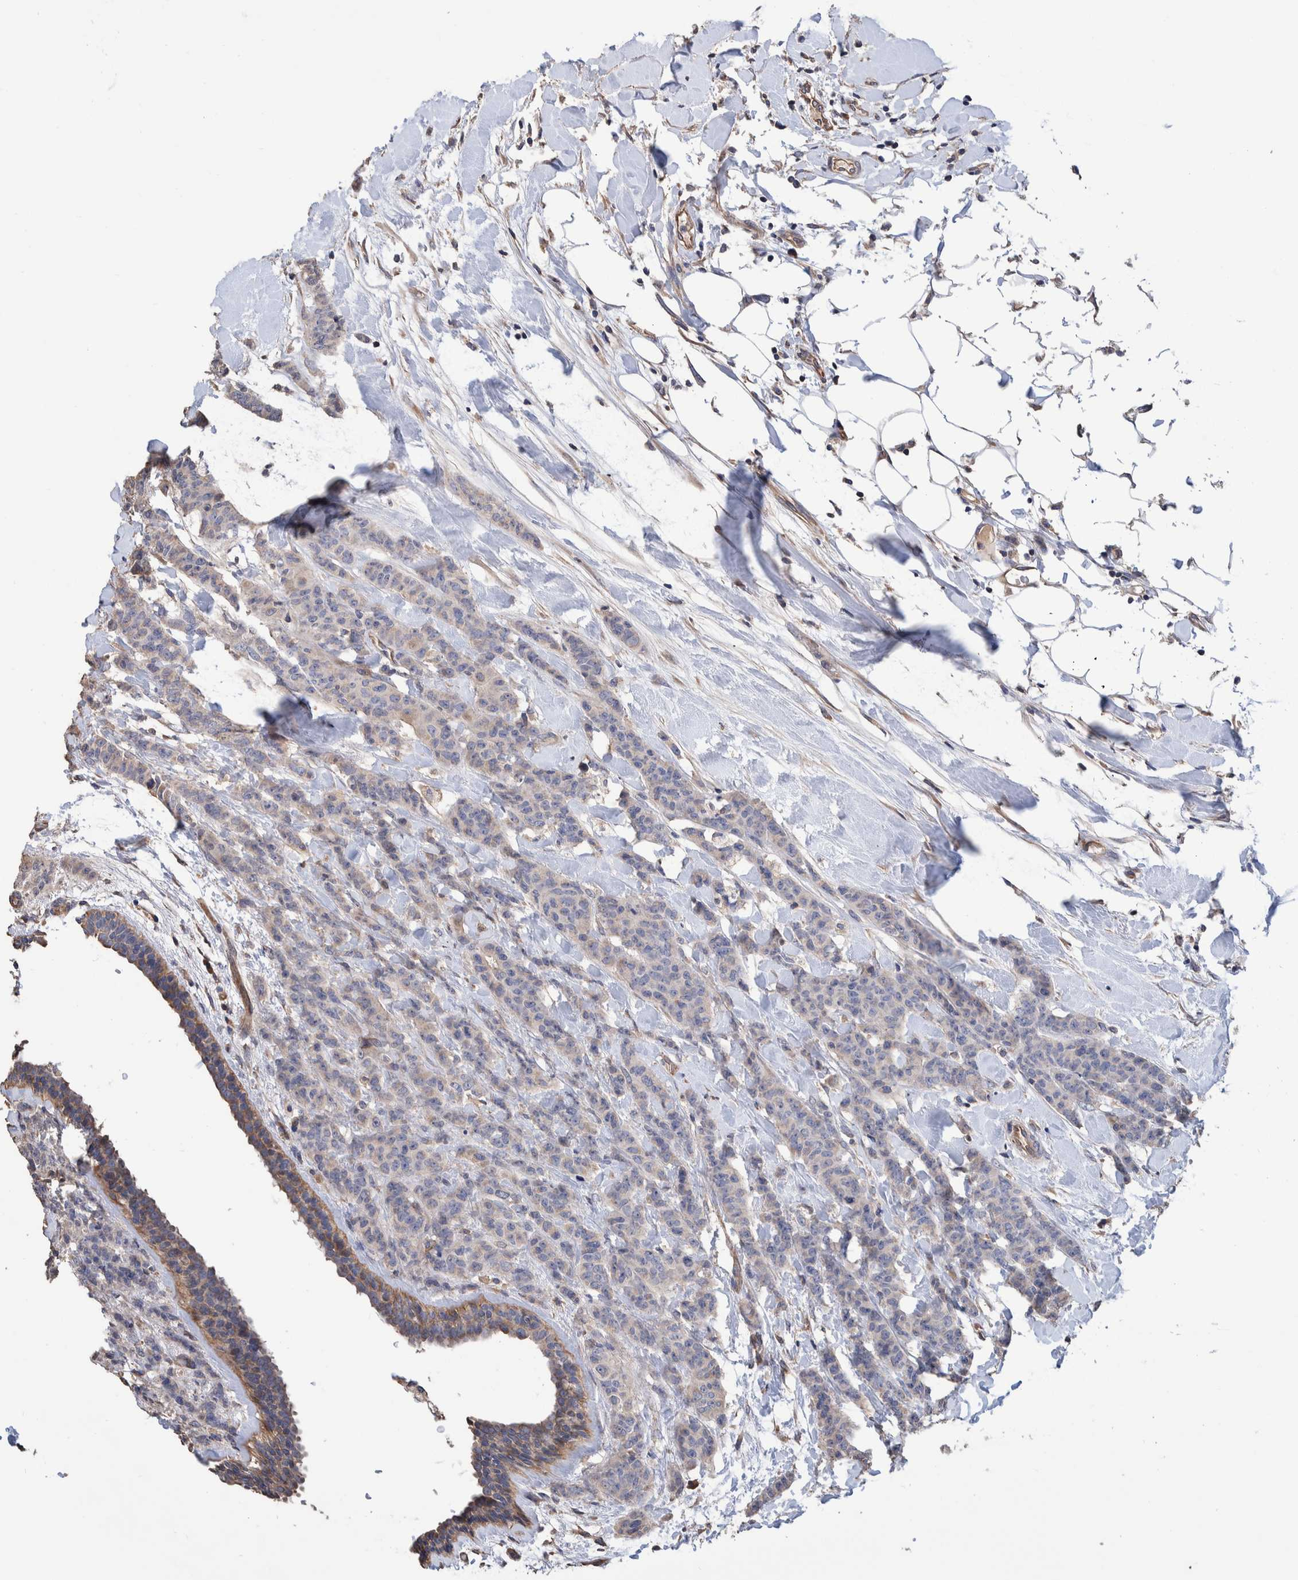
{"staining": {"intensity": "weak", "quantity": "<25%", "location": "cytoplasmic/membranous"}, "tissue": "breast cancer", "cell_type": "Tumor cells", "image_type": "cancer", "snomed": [{"axis": "morphology", "description": "Normal tissue, NOS"}, {"axis": "morphology", "description": "Duct carcinoma"}, {"axis": "topography", "description": "Breast"}], "caption": "The immunohistochemistry photomicrograph has no significant expression in tumor cells of breast infiltrating ductal carcinoma tissue.", "gene": "SLC45A4", "patient": {"sex": "female", "age": 40}}